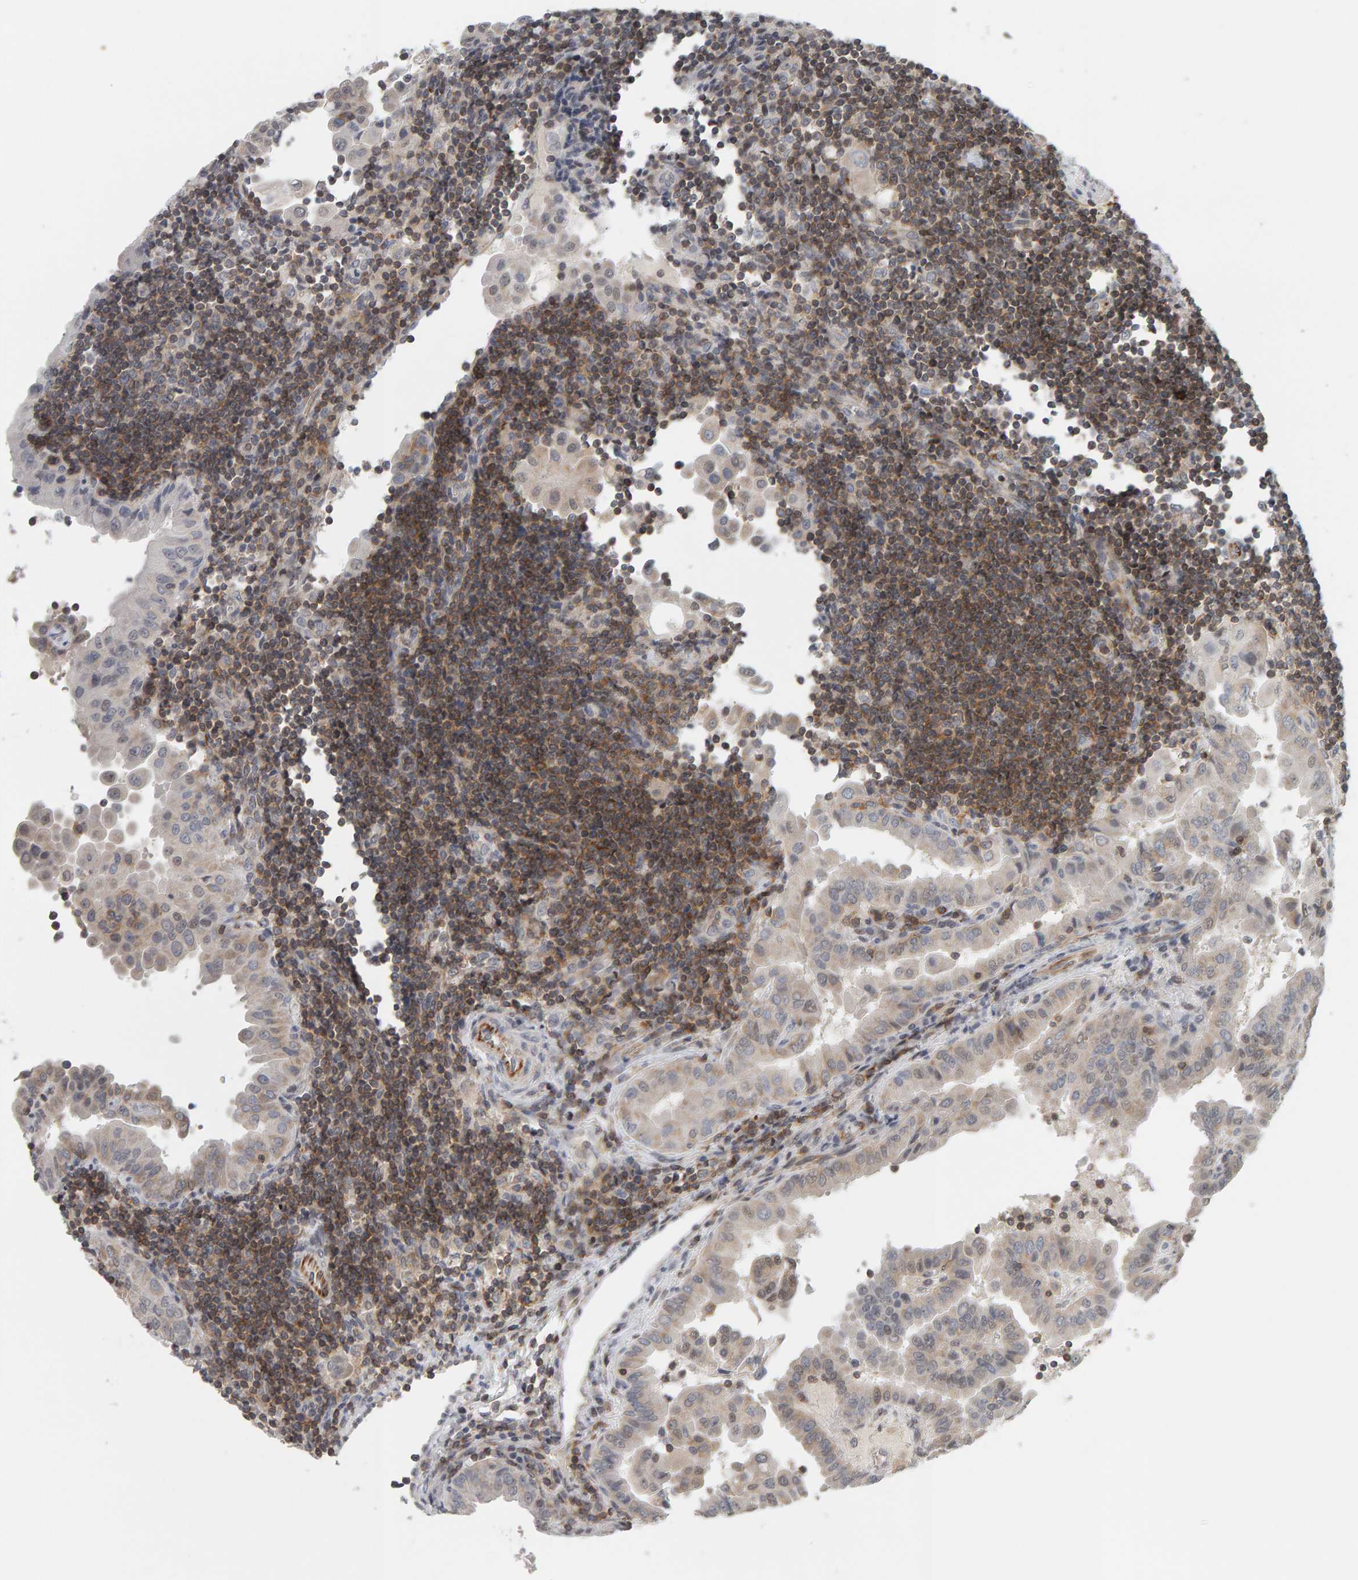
{"staining": {"intensity": "weak", "quantity": "<25%", "location": "cytoplasmic/membranous"}, "tissue": "thyroid cancer", "cell_type": "Tumor cells", "image_type": "cancer", "snomed": [{"axis": "morphology", "description": "Papillary adenocarcinoma, NOS"}, {"axis": "topography", "description": "Thyroid gland"}], "caption": "Immunohistochemistry (IHC) of human thyroid papillary adenocarcinoma exhibits no expression in tumor cells.", "gene": "TEFM", "patient": {"sex": "male", "age": 33}}